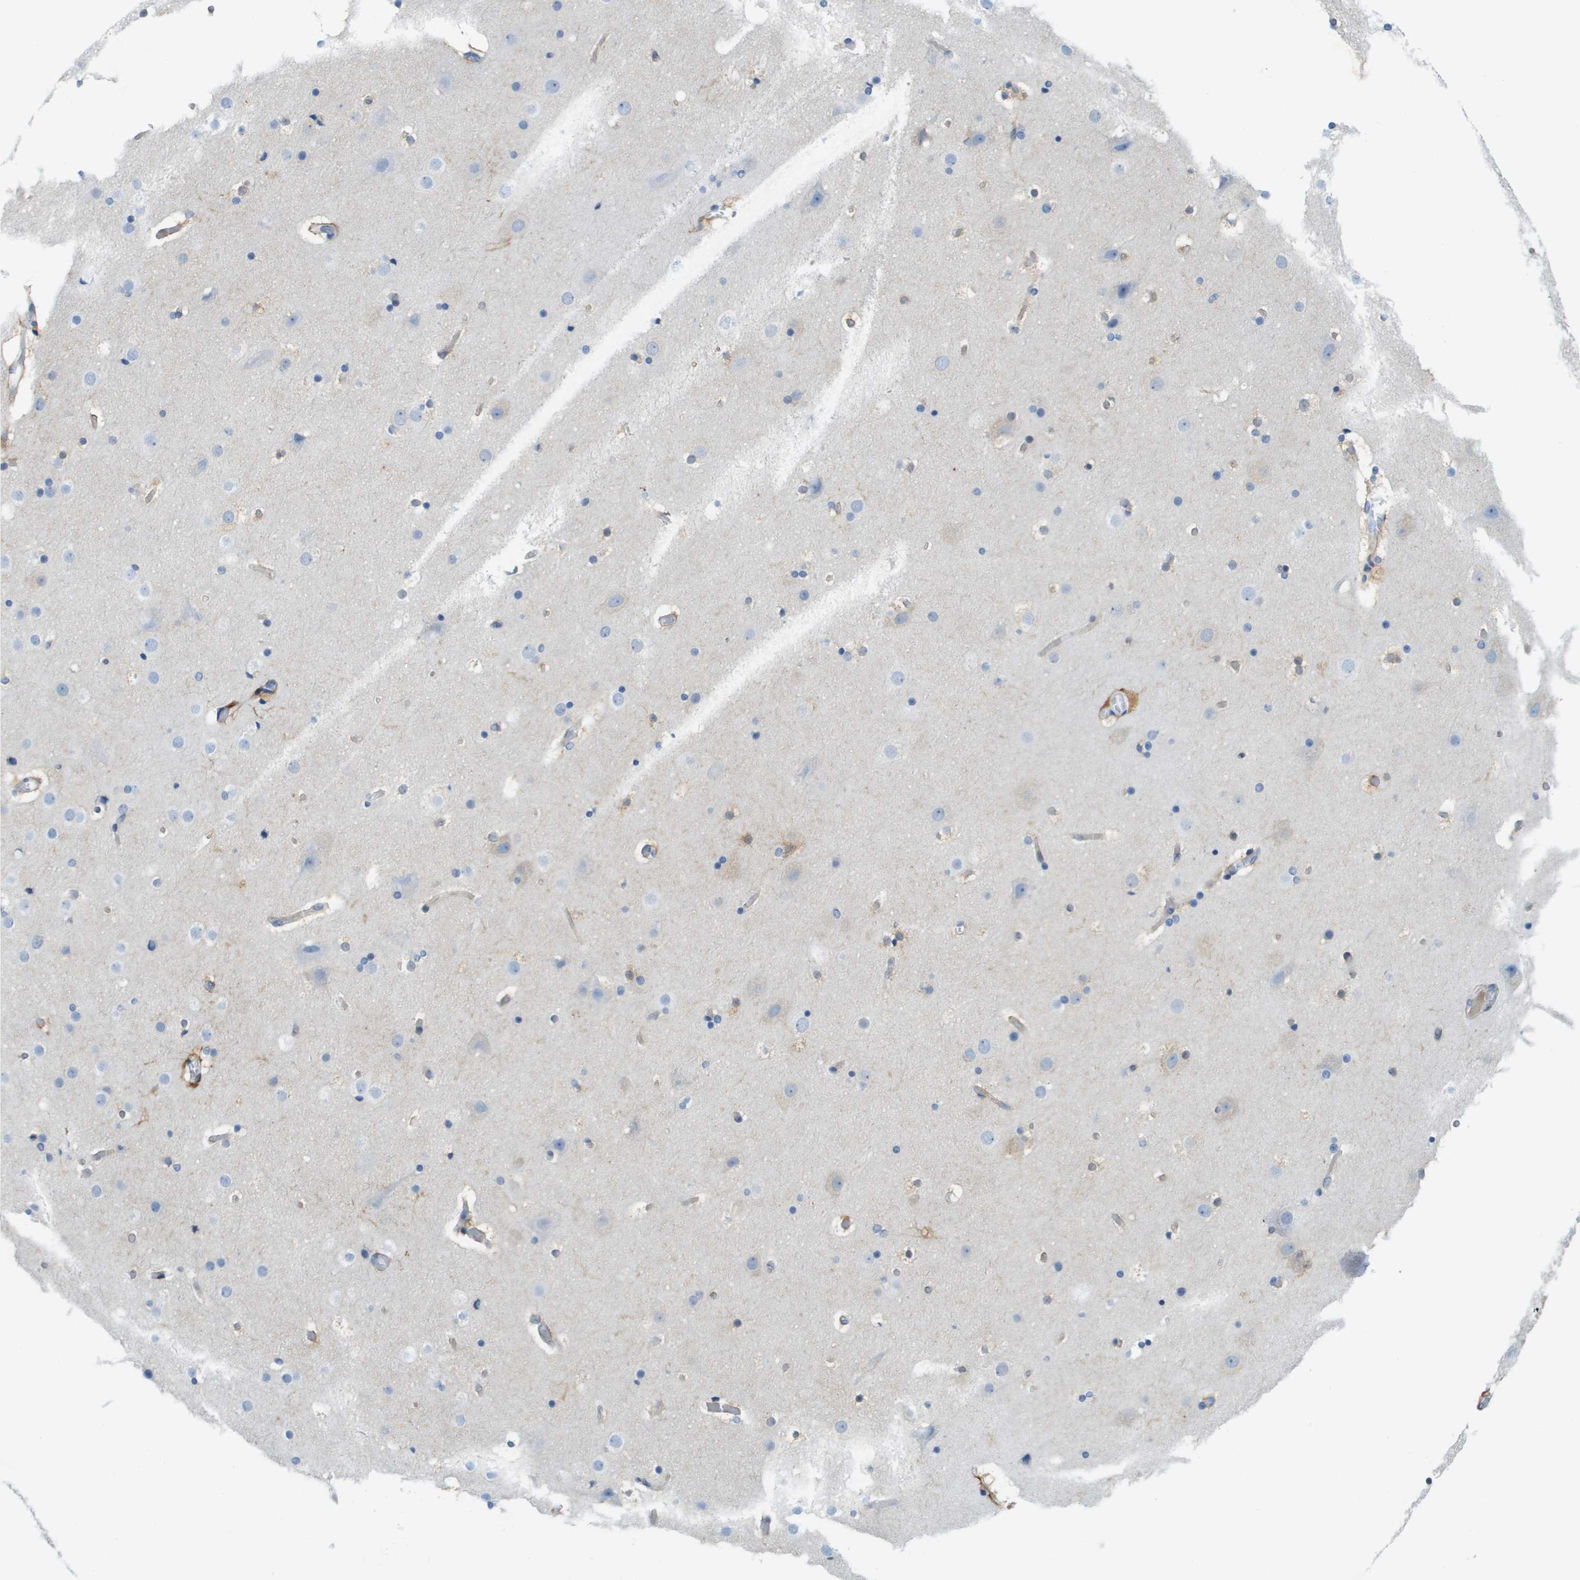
{"staining": {"intensity": "negative", "quantity": "none", "location": "none"}, "tissue": "cerebral cortex", "cell_type": "Endothelial cells", "image_type": "normal", "snomed": [{"axis": "morphology", "description": "Normal tissue, NOS"}, {"axis": "topography", "description": "Cerebral cortex"}], "caption": "Image shows no significant protein staining in endothelial cells of normal cerebral cortex.", "gene": "CUL9", "patient": {"sex": "male", "age": 57}}